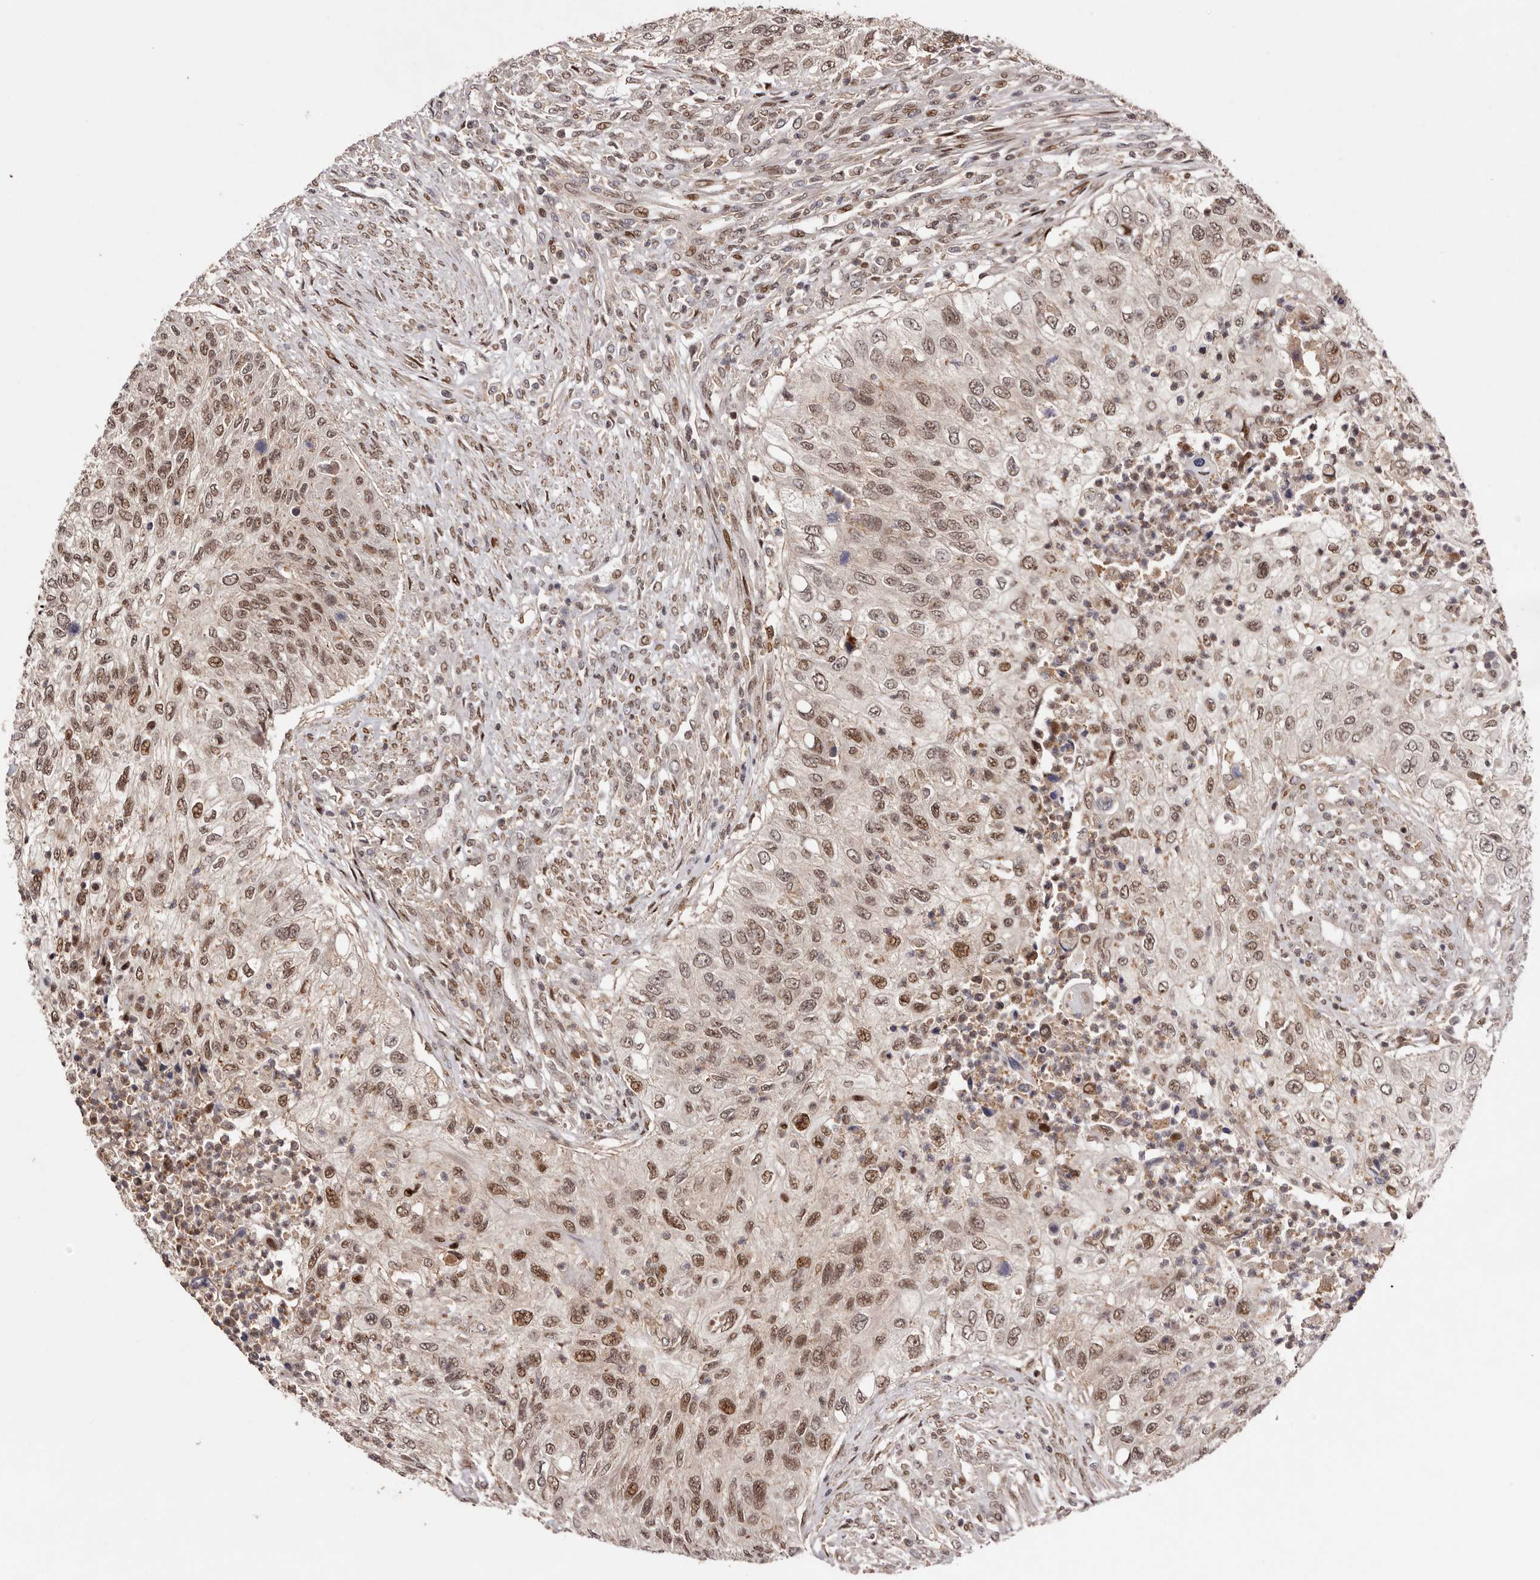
{"staining": {"intensity": "moderate", "quantity": ">75%", "location": "nuclear"}, "tissue": "urothelial cancer", "cell_type": "Tumor cells", "image_type": "cancer", "snomed": [{"axis": "morphology", "description": "Urothelial carcinoma, High grade"}, {"axis": "topography", "description": "Urinary bladder"}], "caption": "Urothelial carcinoma (high-grade) tissue demonstrates moderate nuclear positivity in approximately >75% of tumor cells (DAB (3,3'-diaminobenzidine) IHC, brown staining for protein, blue staining for nuclei).", "gene": "FBXO5", "patient": {"sex": "female", "age": 60}}